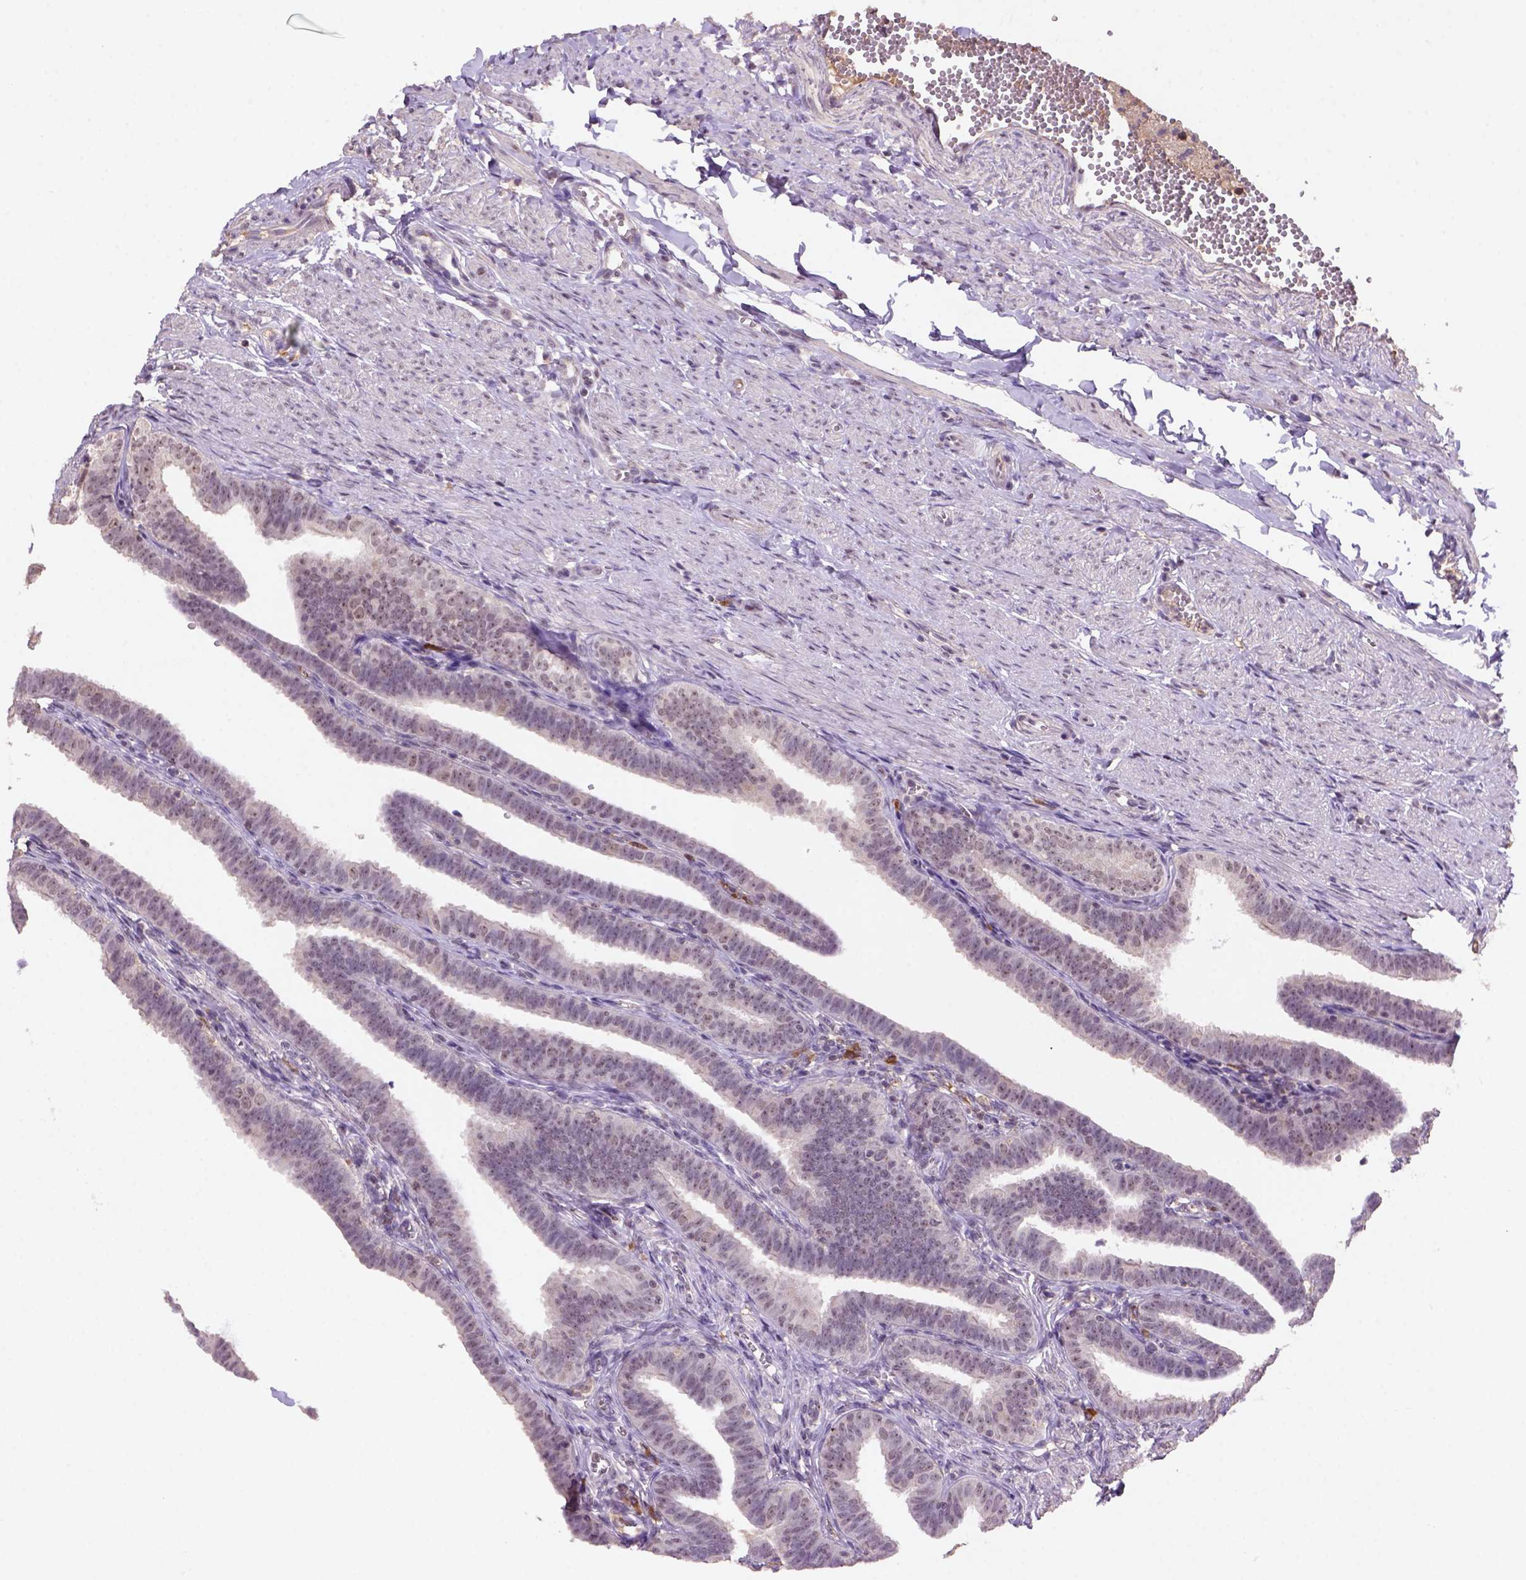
{"staining": {"intensity": "weak", "quantity": "25%-75%", "location": "cytoplasmic/membranous,nuclear"}, "tissue": "fallopian tube", "cell_type": "Glandular cells", "image_type": "normal", "snomed": [{"axis": "morphology", "description": "Normal tissue, NOS"}, {"axis": "topography", "description": "Fallopian tube"}], "caption": "Protein analysis of normal fallopian tube displays weak cytoplasmic/membranous,nuclear staining in approximately 25%-75% of glandular cells. (Brightfield microscopy of DAB IHC at high magnification).", "gene": "SCML4", "patient": {"sex": "female", "age": 25}}